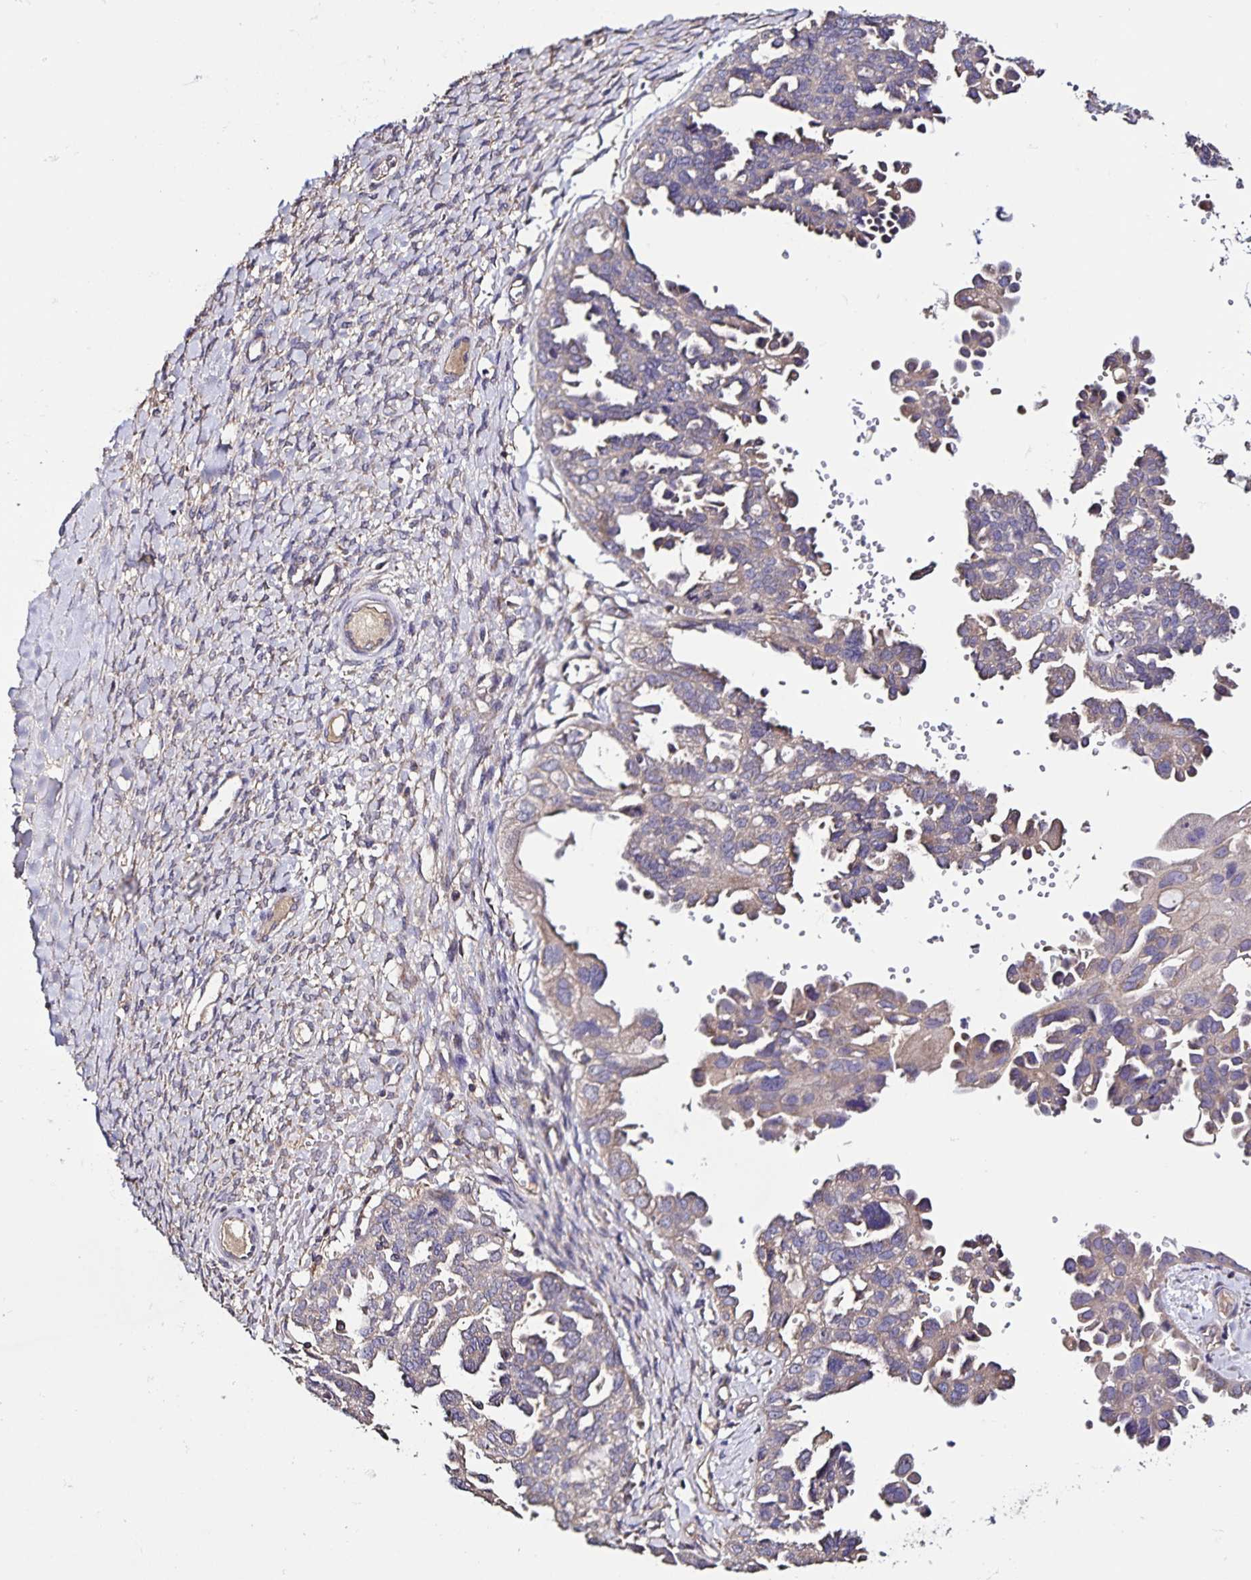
{"staining": {"intensity": "negative", "quantity": "none", "location": "none"}, "tissue": "ovarian cancer", "cell_type": "Tumor cells", "image_type": "cancer", "snomed": [{"axis": "morphology", "description": "Cystadenocarcinoma, serous, NOS"}, {"axis": "topography", "description": "Ovary"}], "caption": "IHC histopathology image of neoplastic tissue: ovarian cancer stained with DAB exhibits no significant protein expression in tumor cells.", "gene": "MAN1A1", "patient": {"sex": "female", "age": 53}}